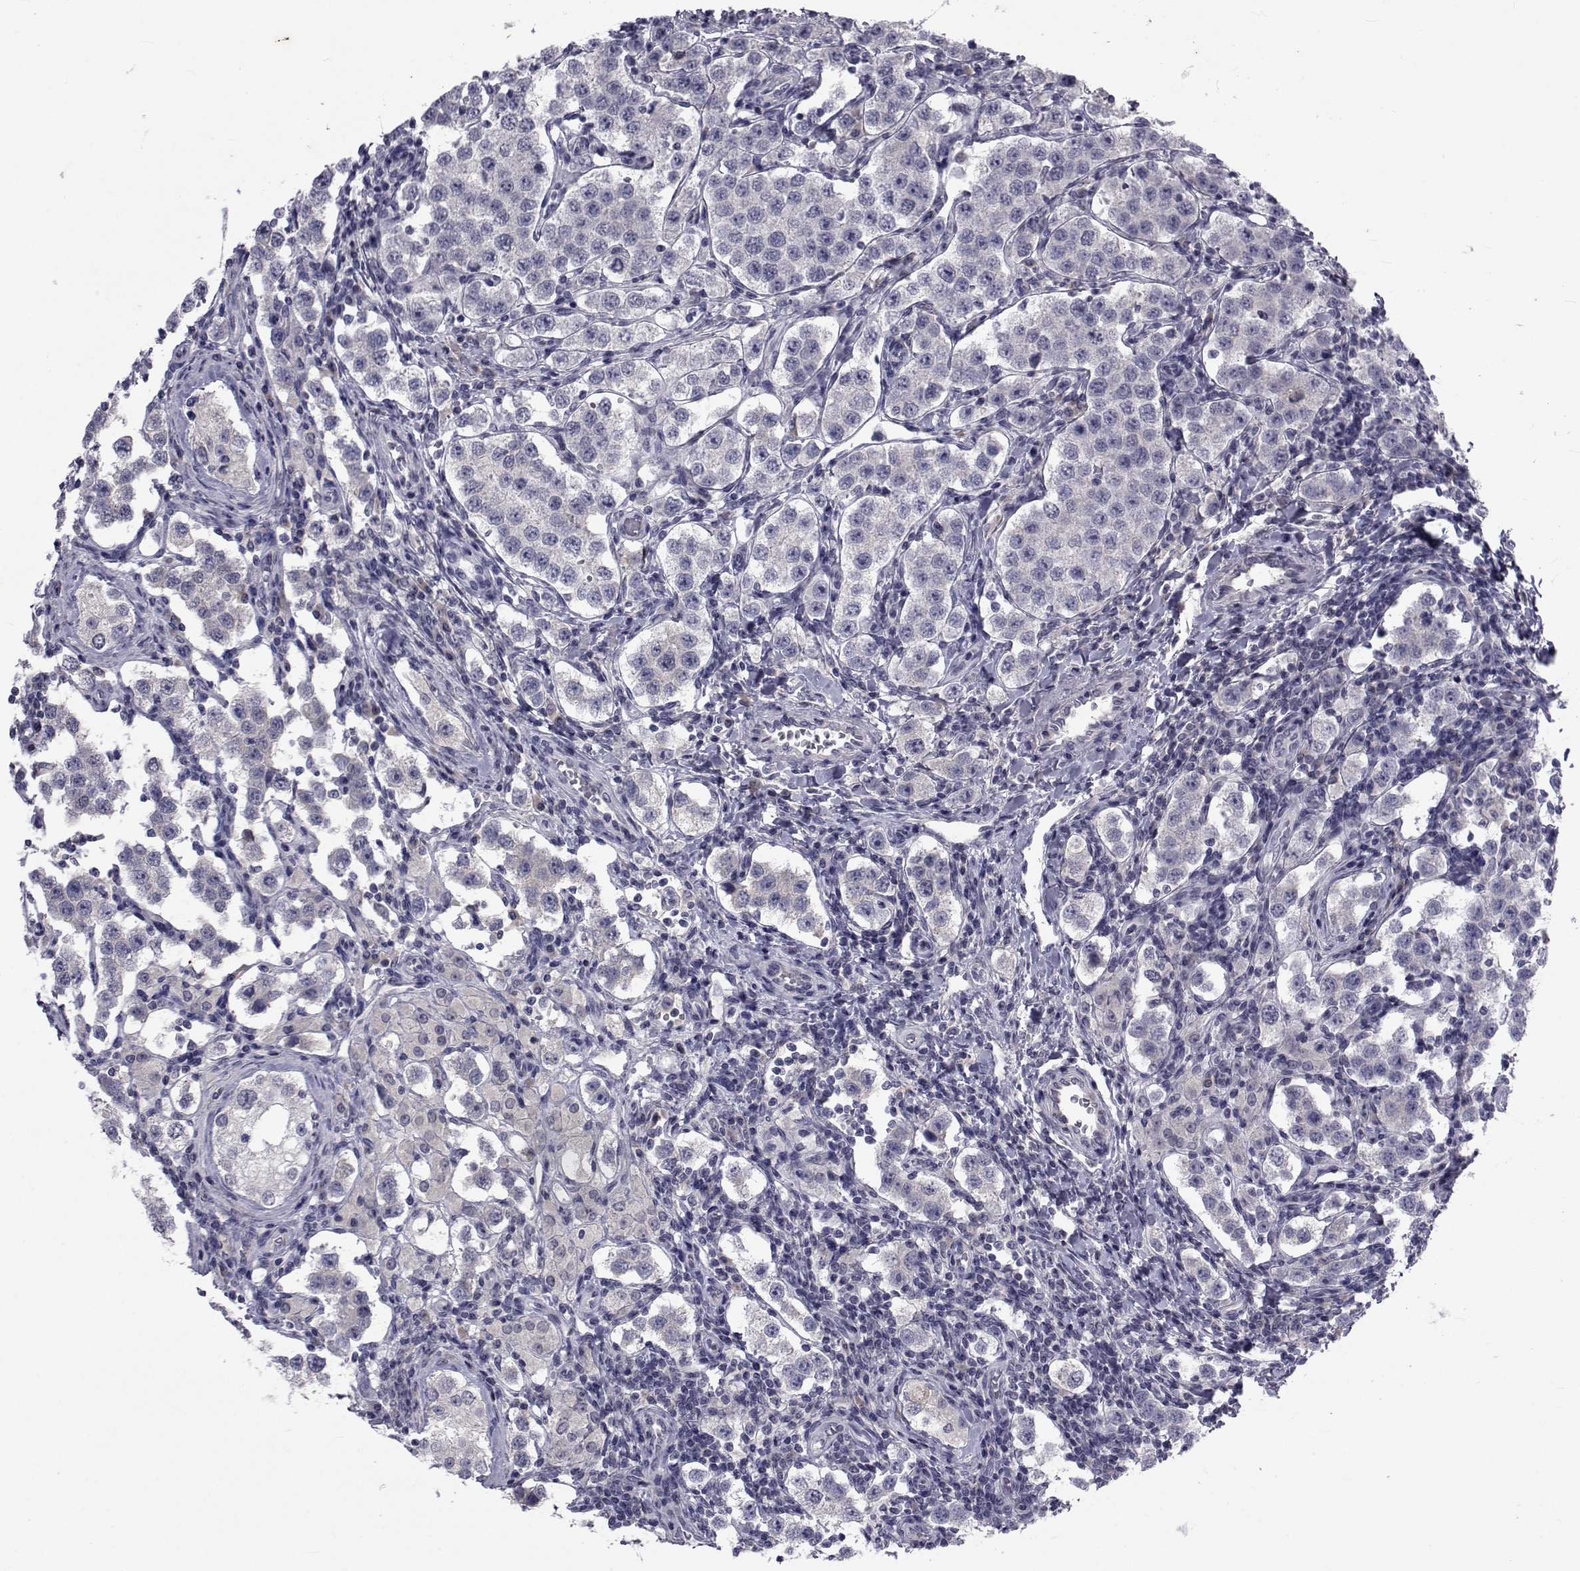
{"staining": {"intensity": "negative", "quantity": "none", "location": "none"}, "tissue": "testis cancer", "cell_type": "Tumor cells", "image_type": "cancer", "snomed": [{"axis": "morphology", "description": "Seminoma, NOS"}, {"axis": "topography", "description": "Testis"}], "caption": "Tumor cells show no significant protein staining in seminoma (testis).", "gene": "PAX2", "patient": {"sex": "male", "age": 37}}